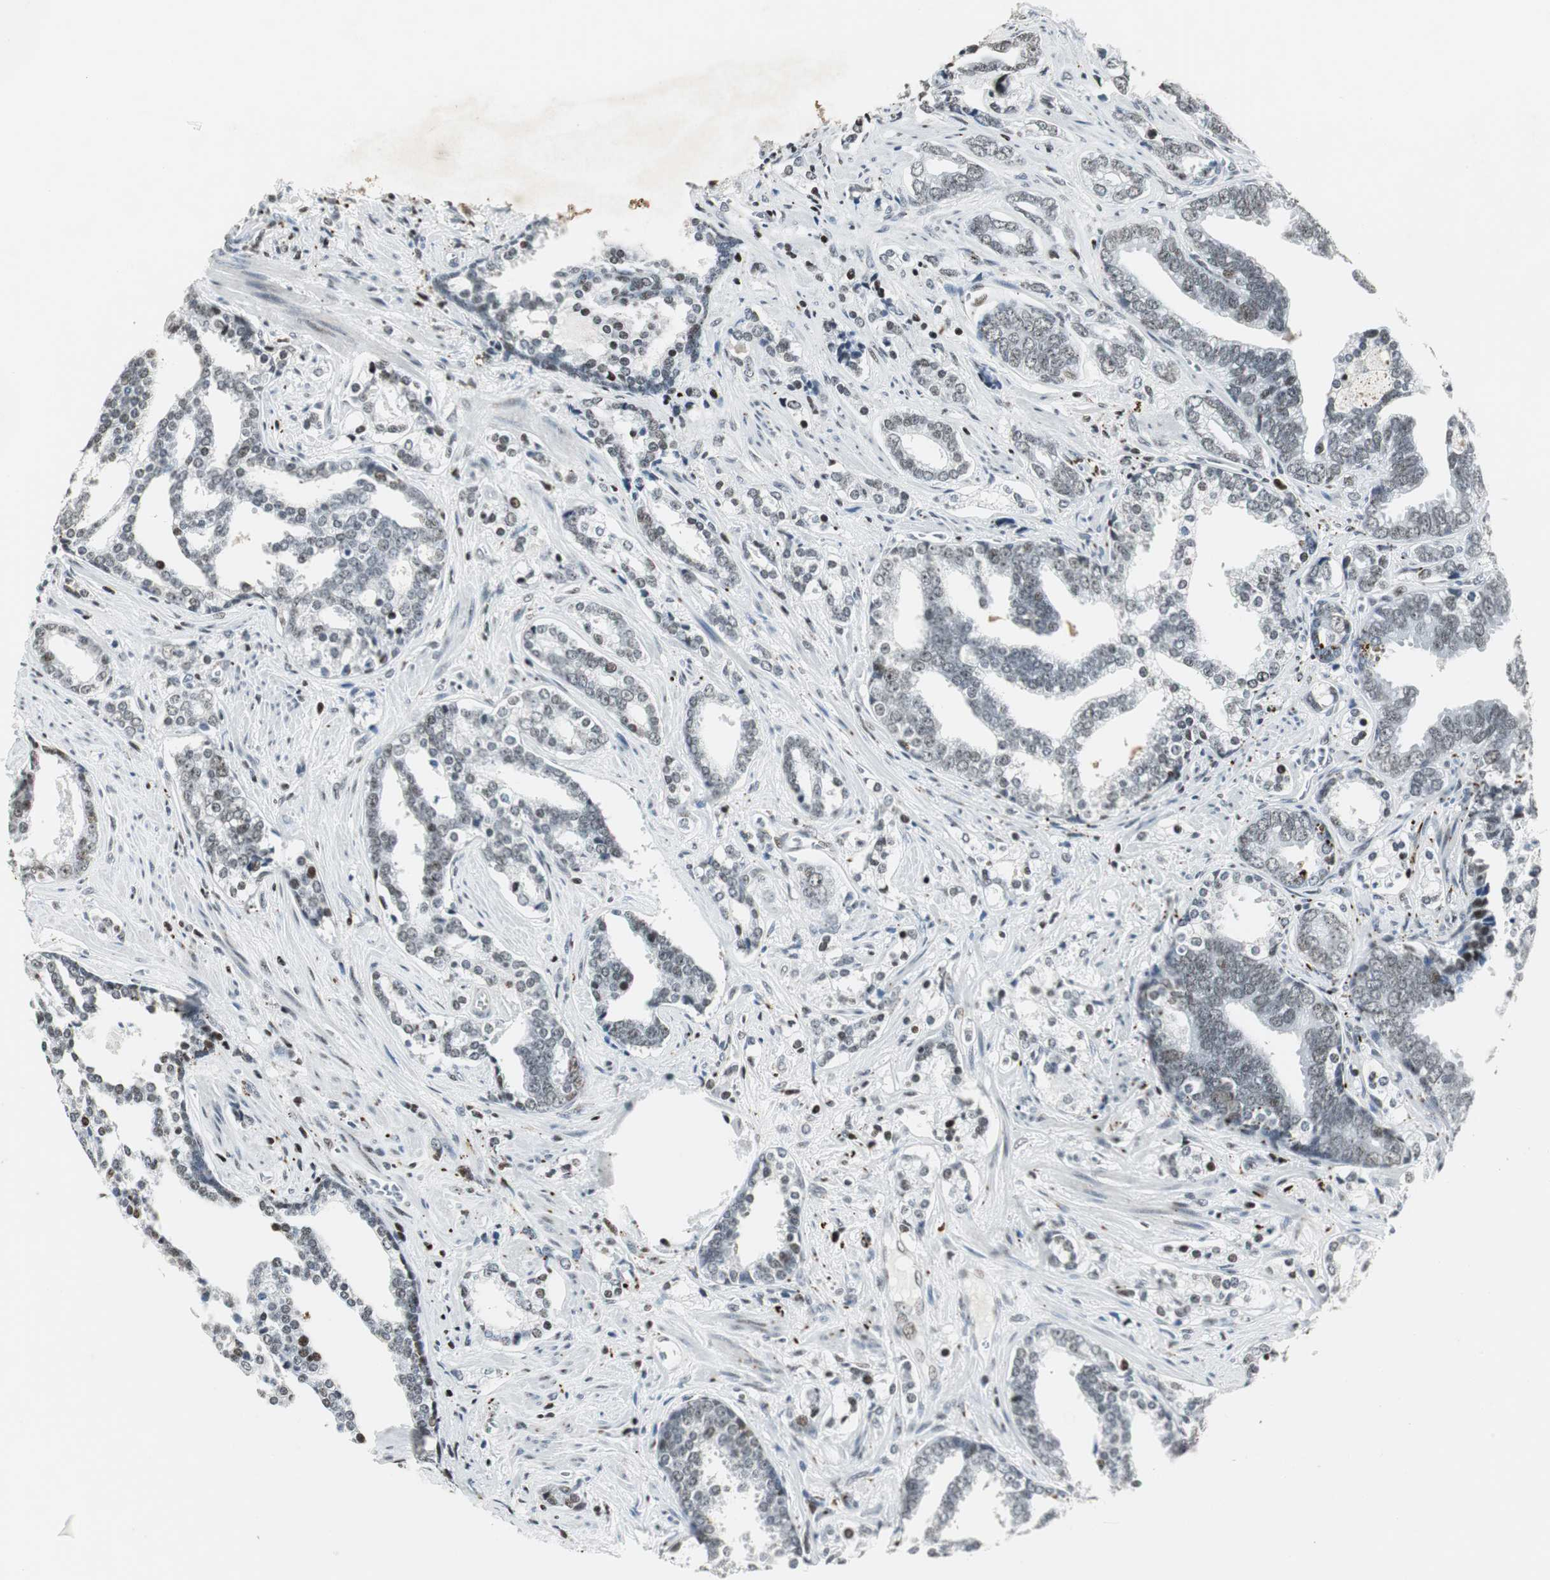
{"staining": {"intensity": "weak", "quantity": "<25%", "location": "nuclear"}, "tissue": "prostate cancer", "cell_type": "Tumor cells", "image_type": "cancer", "snomed": [{"axis": "morphology", "description": "Adenocarcinoma, High grade"}, {"axis": "topography", "description": "Prostate"}], "caption": "The micrograph exhibits no staining of tumor cells in prostate cancer (high-grade adenocarcinoma). (Brightfield microscopy of DAB (3,3'-diaminobenzidine) immunohistochemistry (IHC) at high magnification).", "gene": "RBBP4", "patient": {"sex": "male", "age": 67}}